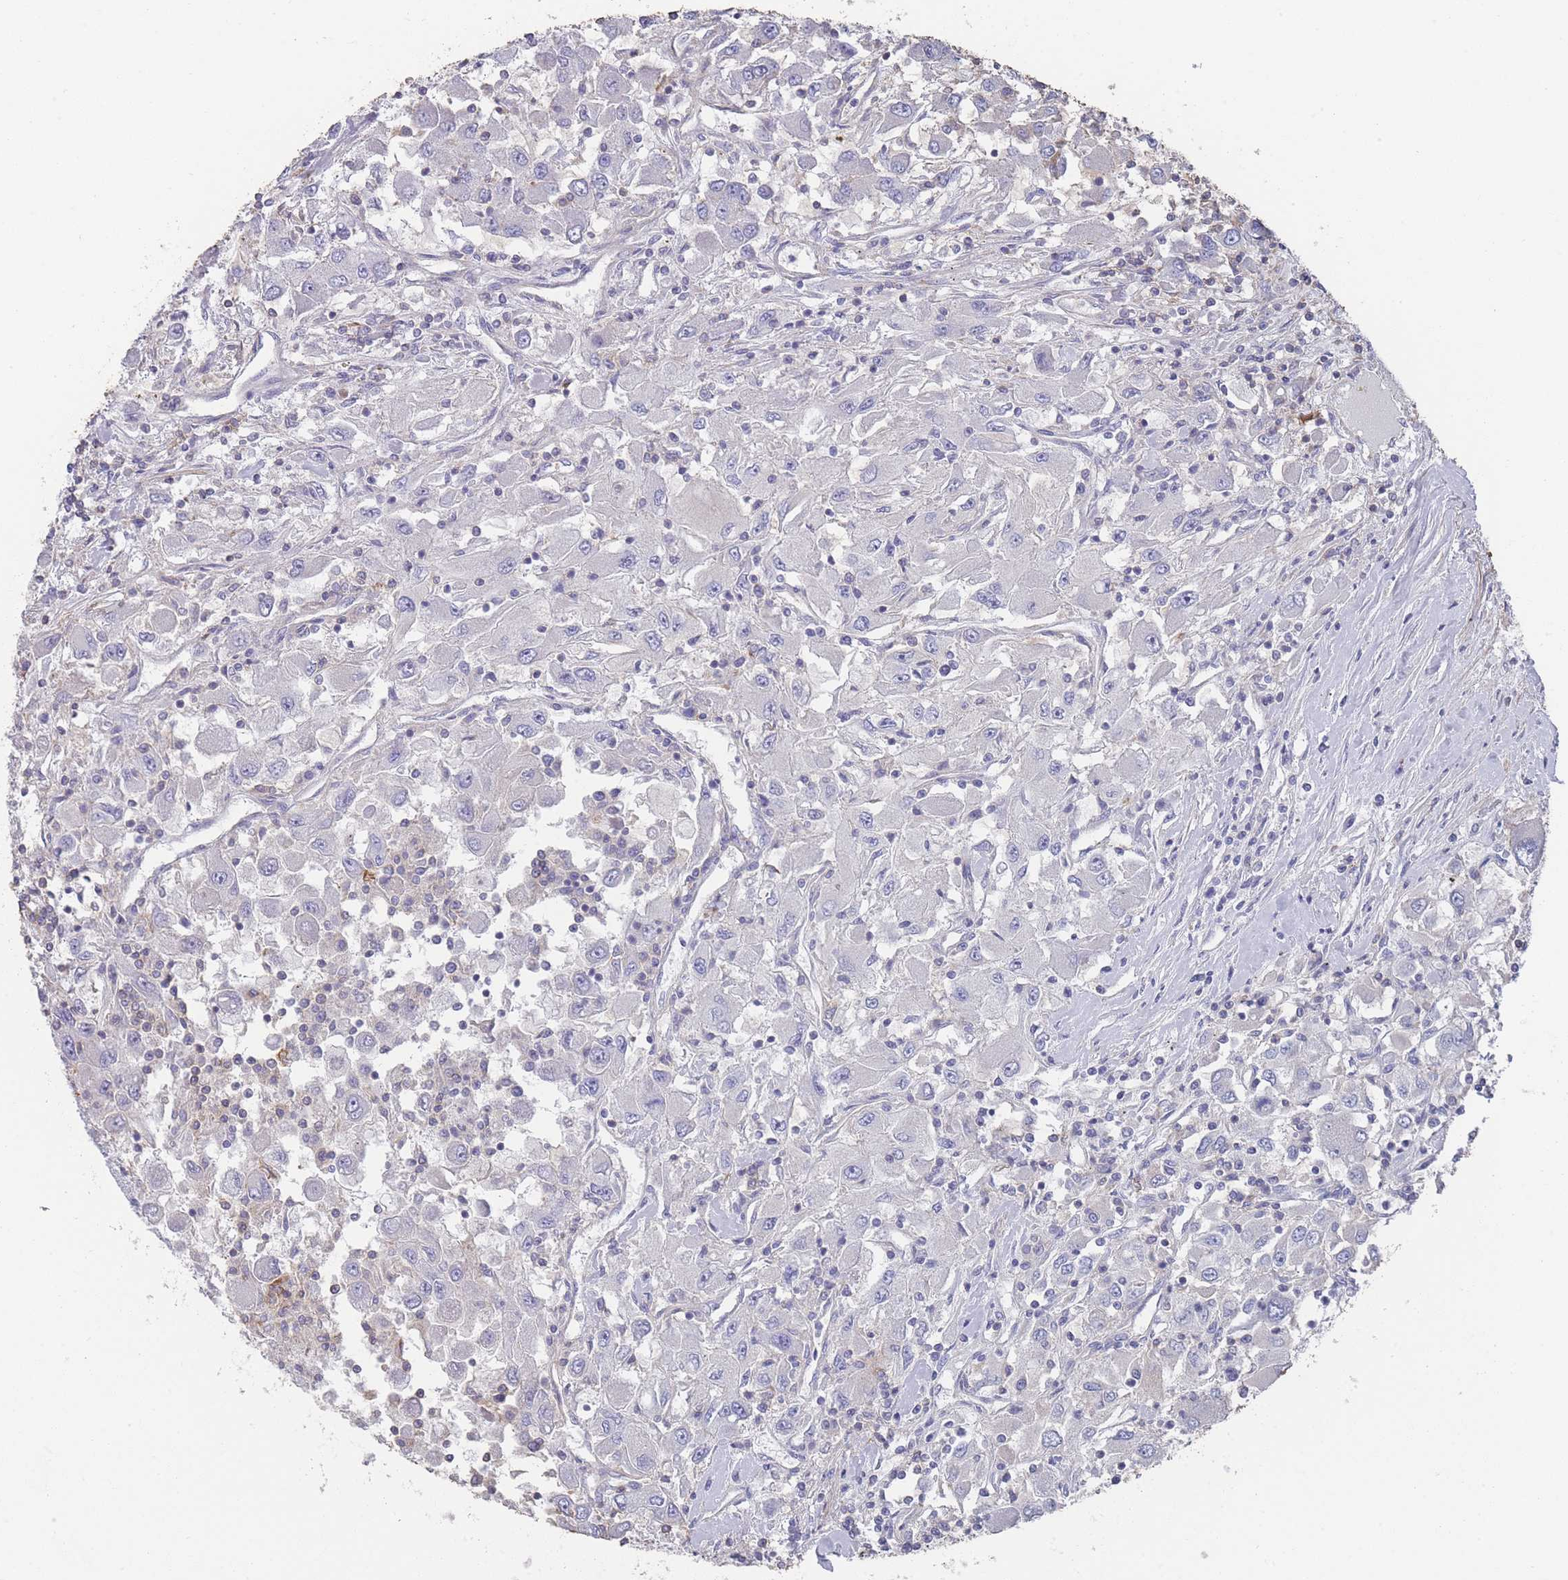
{"staining": {"intensity": "negative", "quantity": "none", "location": "none"}, "tissue": "renal cancer", "cell_type": "Tumor cells", "image_type": "cancer", "snomed": [{"axis": "morphology", "description": "Adenocarcinoma, NOS"}, {"axis": "topography", "description": "Kidney"}], "caption": "An image of human renal cancer is negative for staining in tumor cells.", "gene": "SCCPDH", "patient": {"sex": "female", "age": 67}}